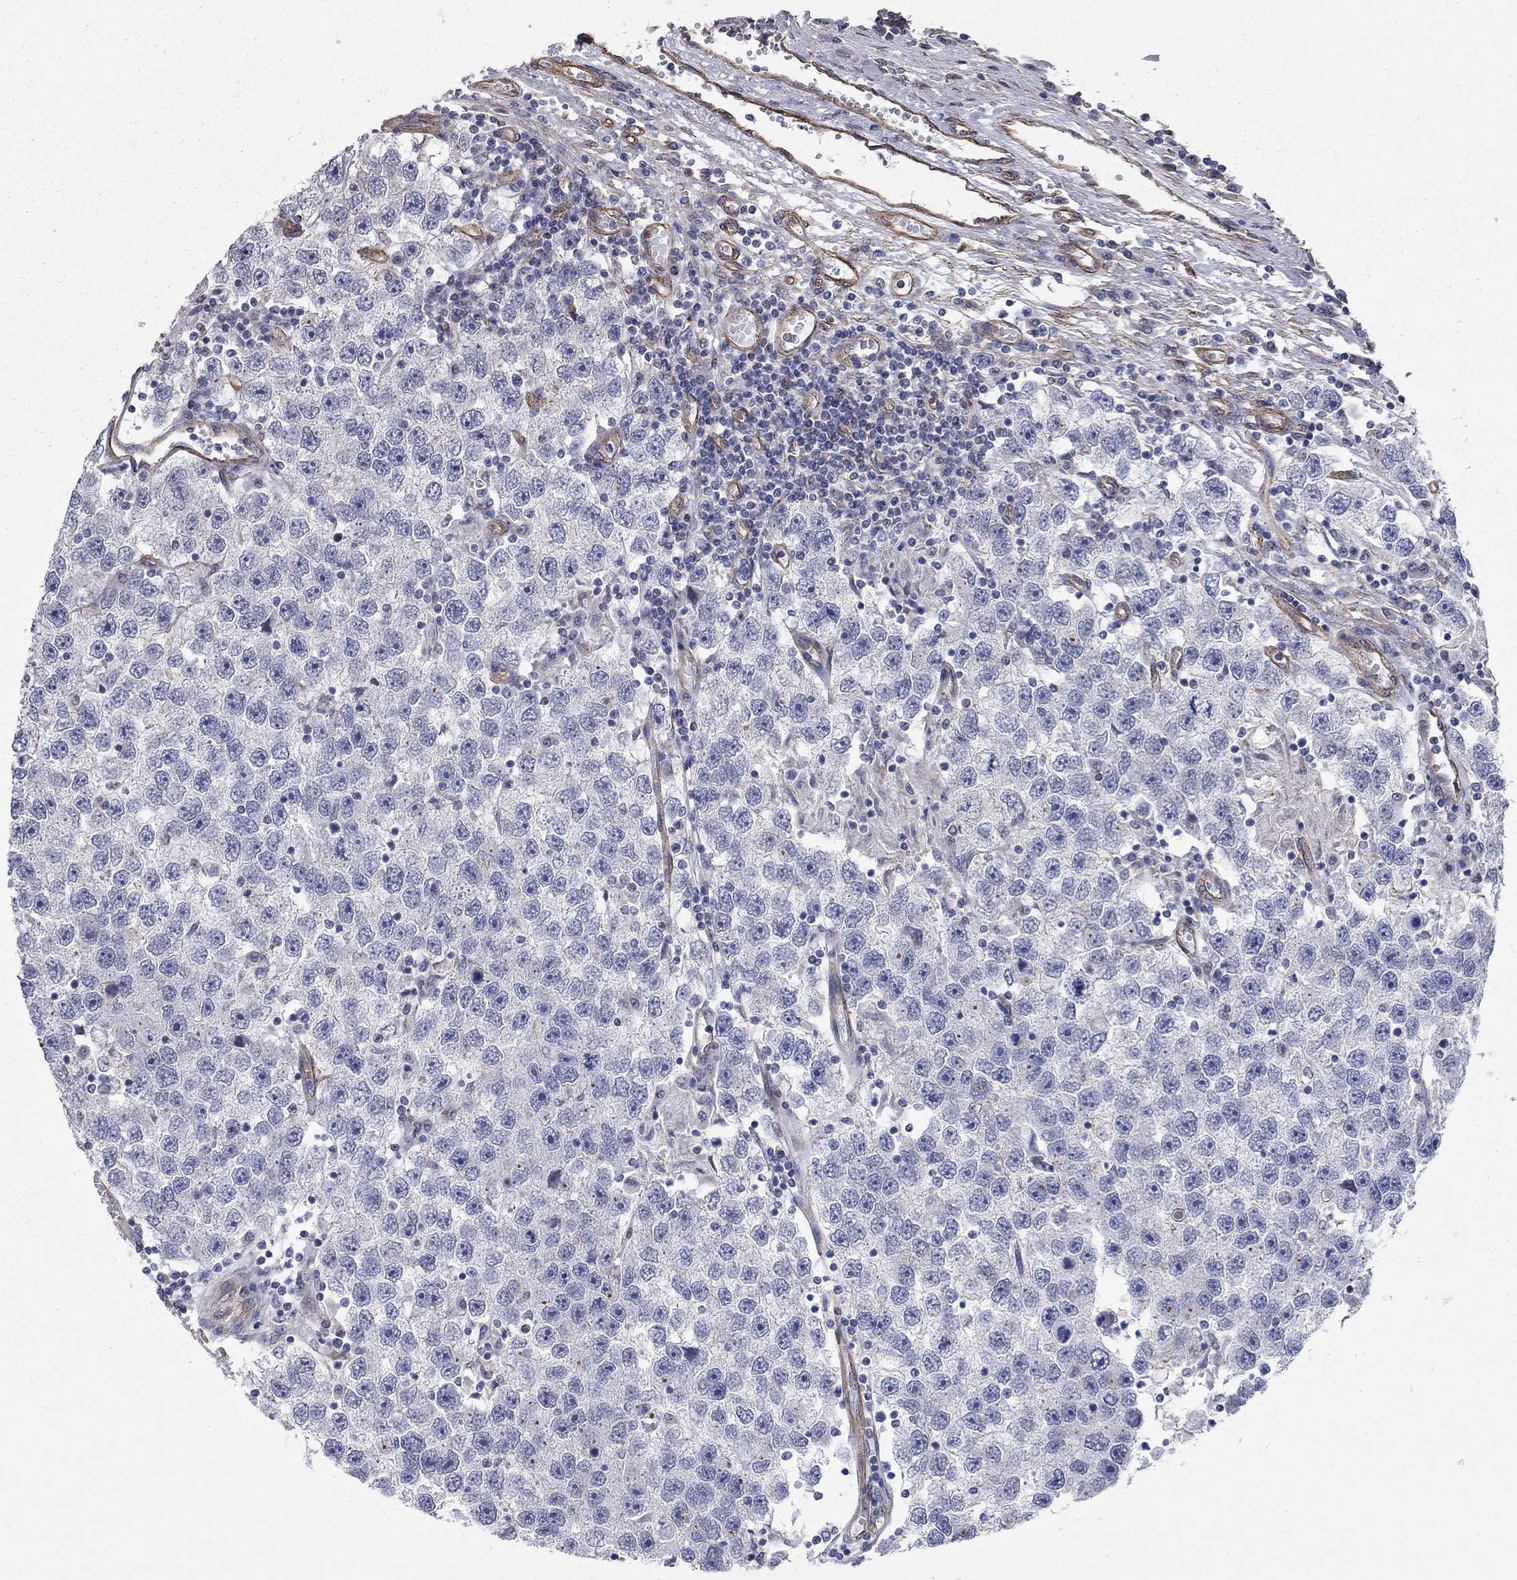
{"staining": {"intensity": "negative", "quantity": "none", "location": "none"}, "tissue": "testis cancer", "cell_type": "Tumor cells", "image_type": "cancer", "snomed": [{"axis": "morphology", "description": "Seminoma, NOS"}, {"axis": "topography", "description": "Testis"}], "caption": "DAB (3,3'-diaminobenzidine) immunohistochemical staining of human testis cancer displays no significant staining in tumor cells.", "gene": "BICDL2", "patient": {"sex": "male", "age": 26}}